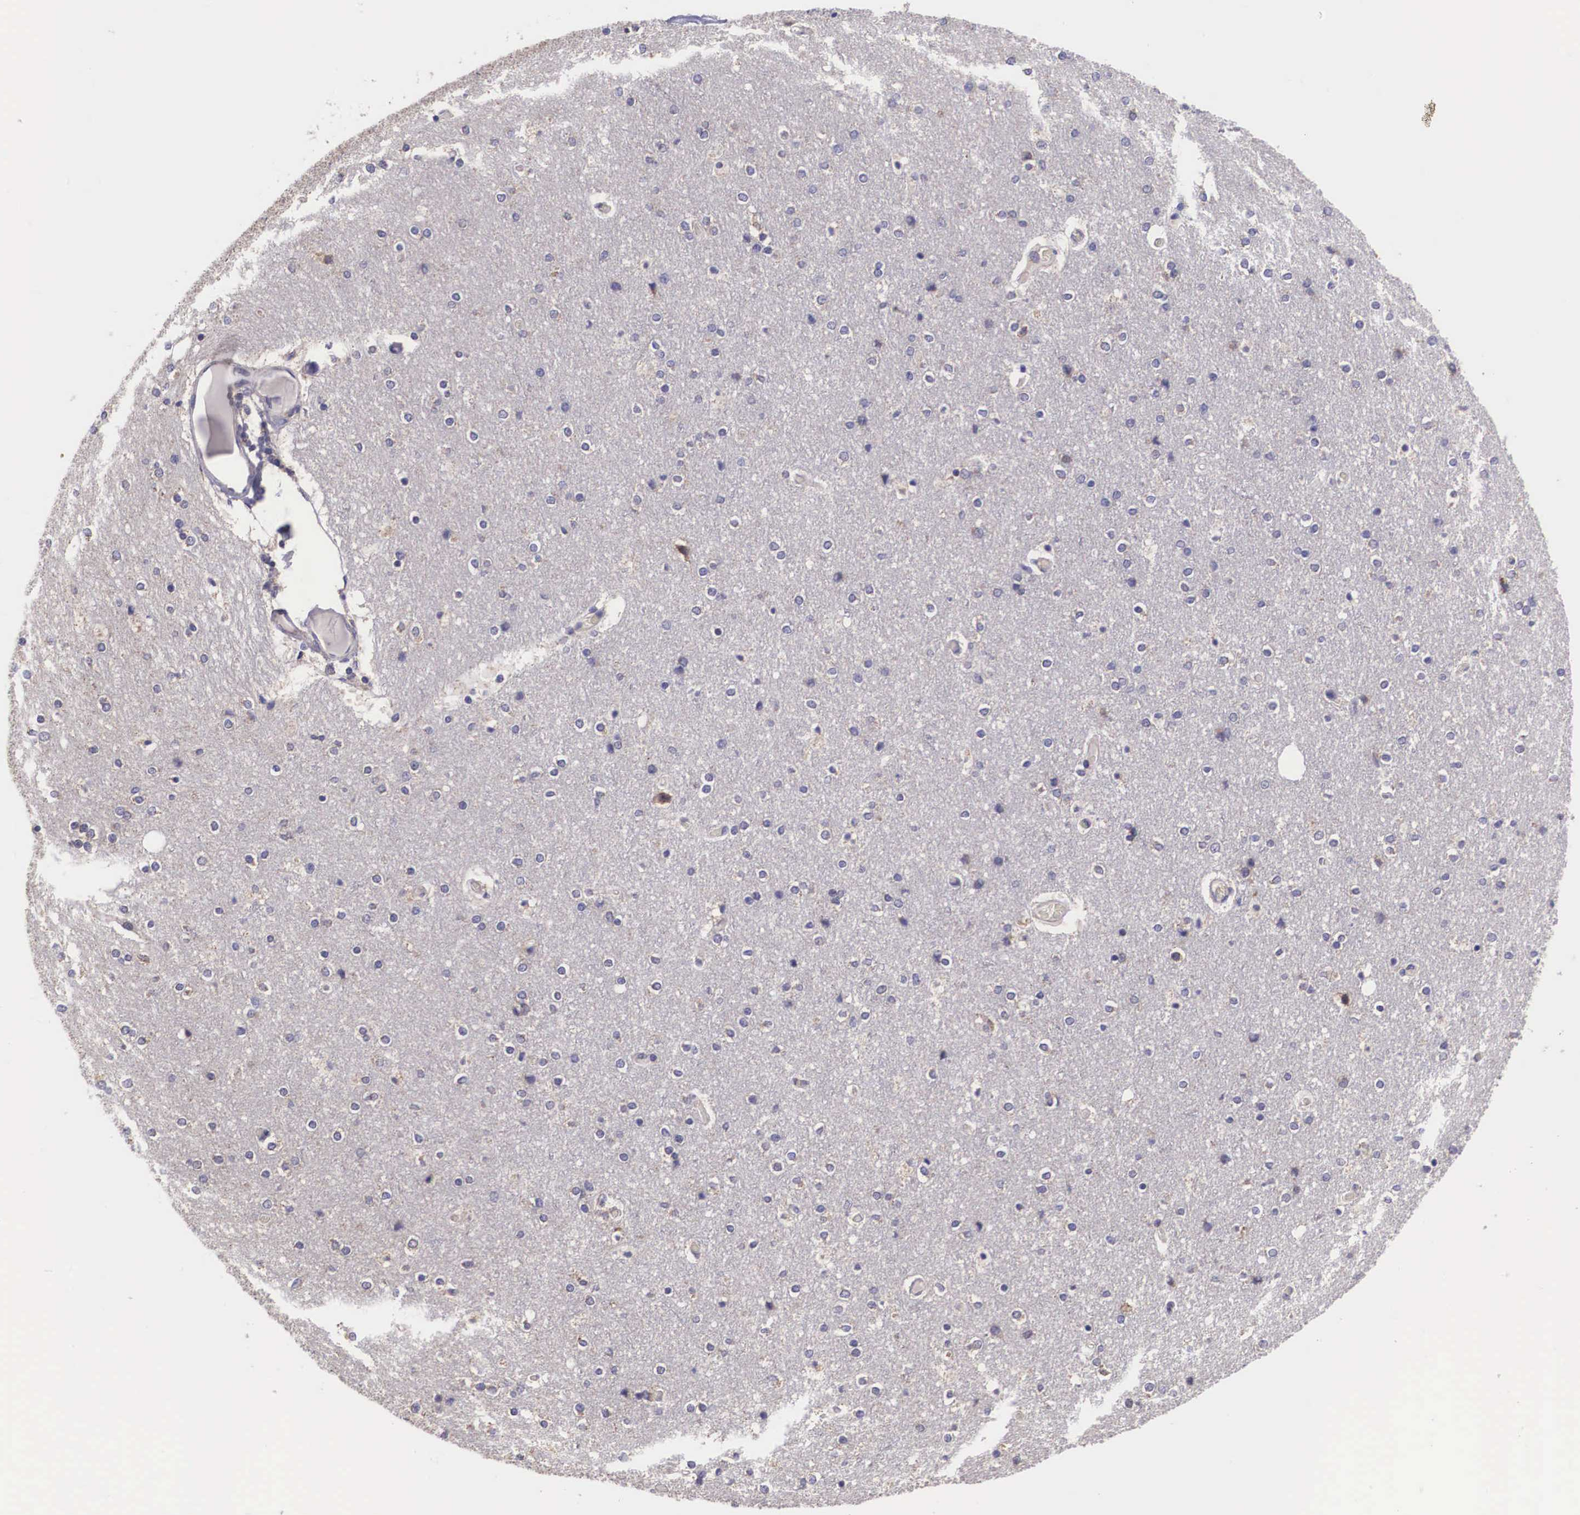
{"staining": {"intensity": "negative", "quantity": "none", "location": "none"}, "tissue": "cerebral cortex", "cell_type": "Endothelial cells", "image_type": "normal", "snomed": [{"axis": "morphology", "description": "Normal tissue, NOS"}, {"axis": "topography", "description": "Cerebral cortex"}], "caption": "A high-resolution micrograph shows IHC staining of unremarkable cerebral cortex, which demonstrates no significant staining in endothelial cells. (DAB immunohistochemistry, high magnification).", "gene": "ARG2", "patient": {"sex": "female", "age": 54}}